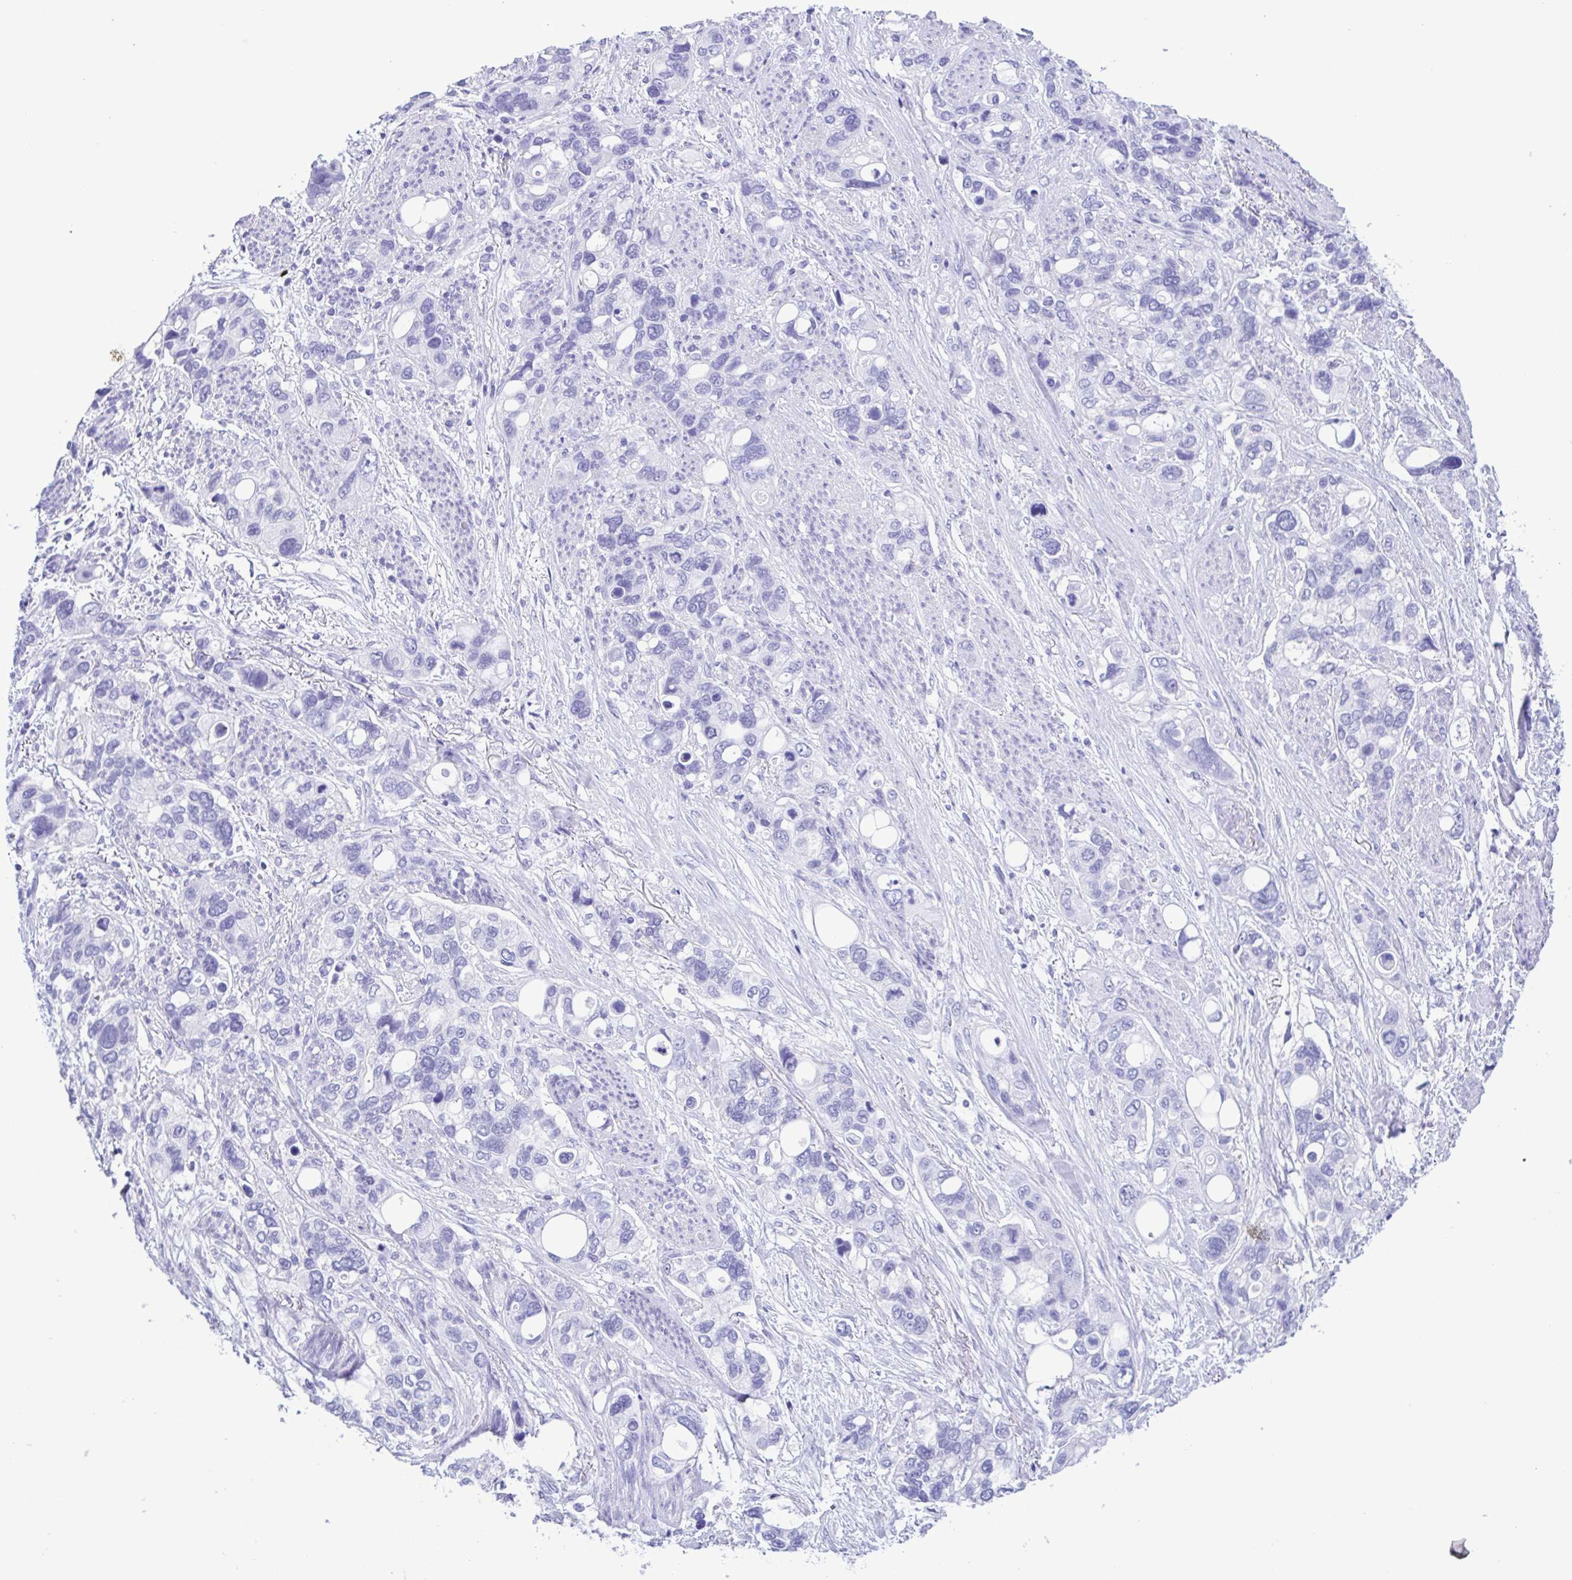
{"staining": {"intensity": "negative", "quantity": "none", "location": "none"}, "tissue": "stomach cancer", "cell_type": "Tumor cells", "image_type": "cancer", "snomed": [{"axis": "morphology", "description": "Adenocarcinoma, NOS"}, {"axis": "topography", "description": "Stomach, upper"}], "caption": "High magnification brightfield microscopy of stomach cancer (adenocarcinoma) stained with DAB (3,3'-diaminobenzidine) (brown) and counterstained with hematoxylin (blue): tumor cells show no significant staining. The staining is performed using DAB brown chromogen with nuclei counter-stained in using hematoxylin.", "gene": "TSPY2", "patient": {"sex": "female", "age": 81}}